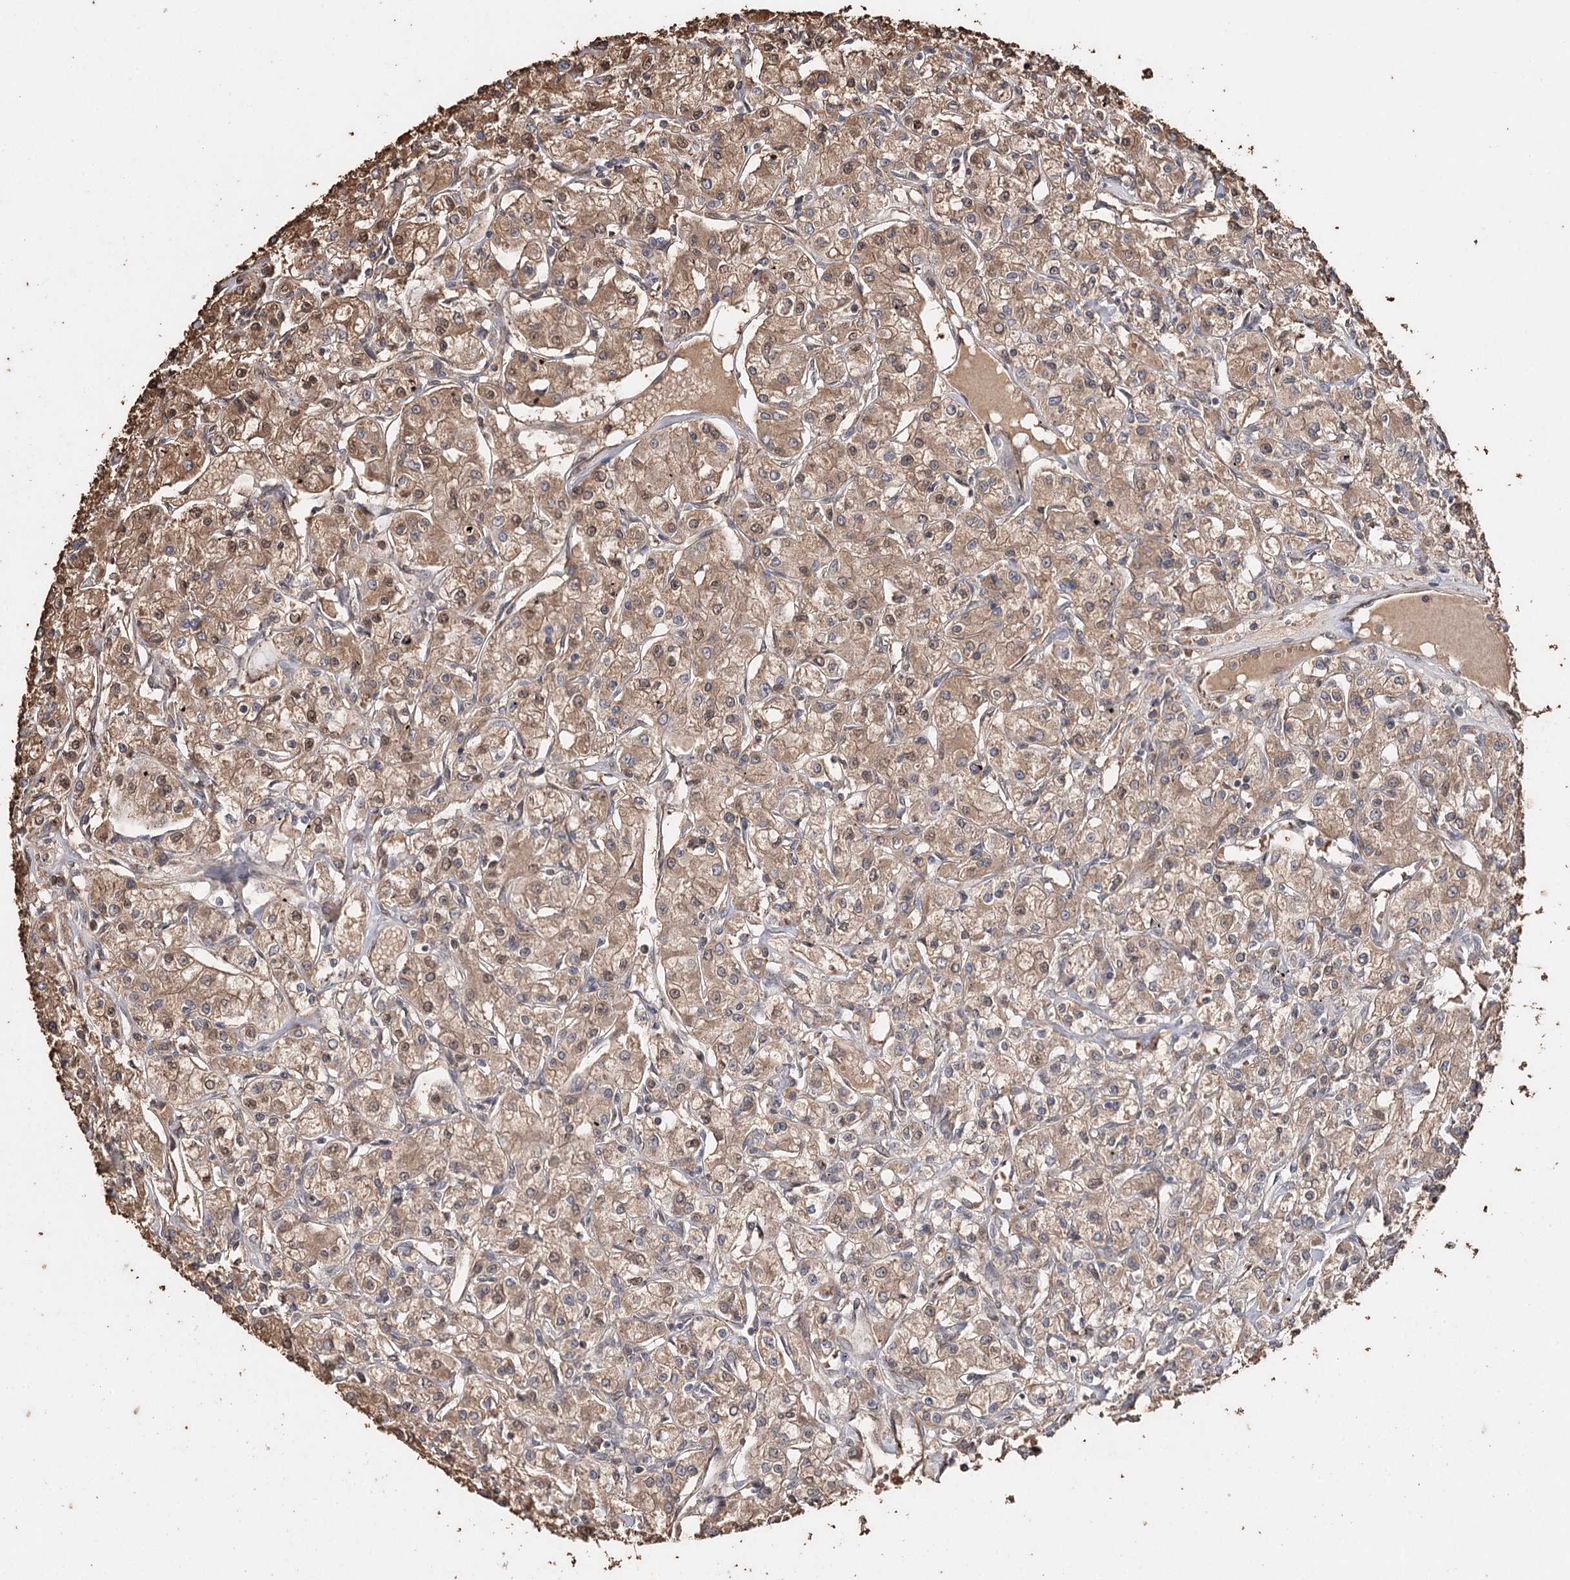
{"staining": {"intensity": "moderate", "quantity": ">75%", "location": "cytoplasmic/membranous,nuclear"}, "tissue": "renal cancer", "cell_type": "Tumor cells", "image_type": "cancer", "snomed": [{"axis": "morphology", "description": "Adenocarcinoma, NOS"}, {"axis": "topography", "description": "Kidney"}], "caption": "Renal adenocarcinoma stained with IHC displays moderate cytoplasmic/membranous and nuclear positivity in approximately >75% of tumor cells. (brown staining indicates protein expression, while blue staining denotes nuclei).", "gene": "SYVN1", "patient": {"sex": "female", "age": 59}}